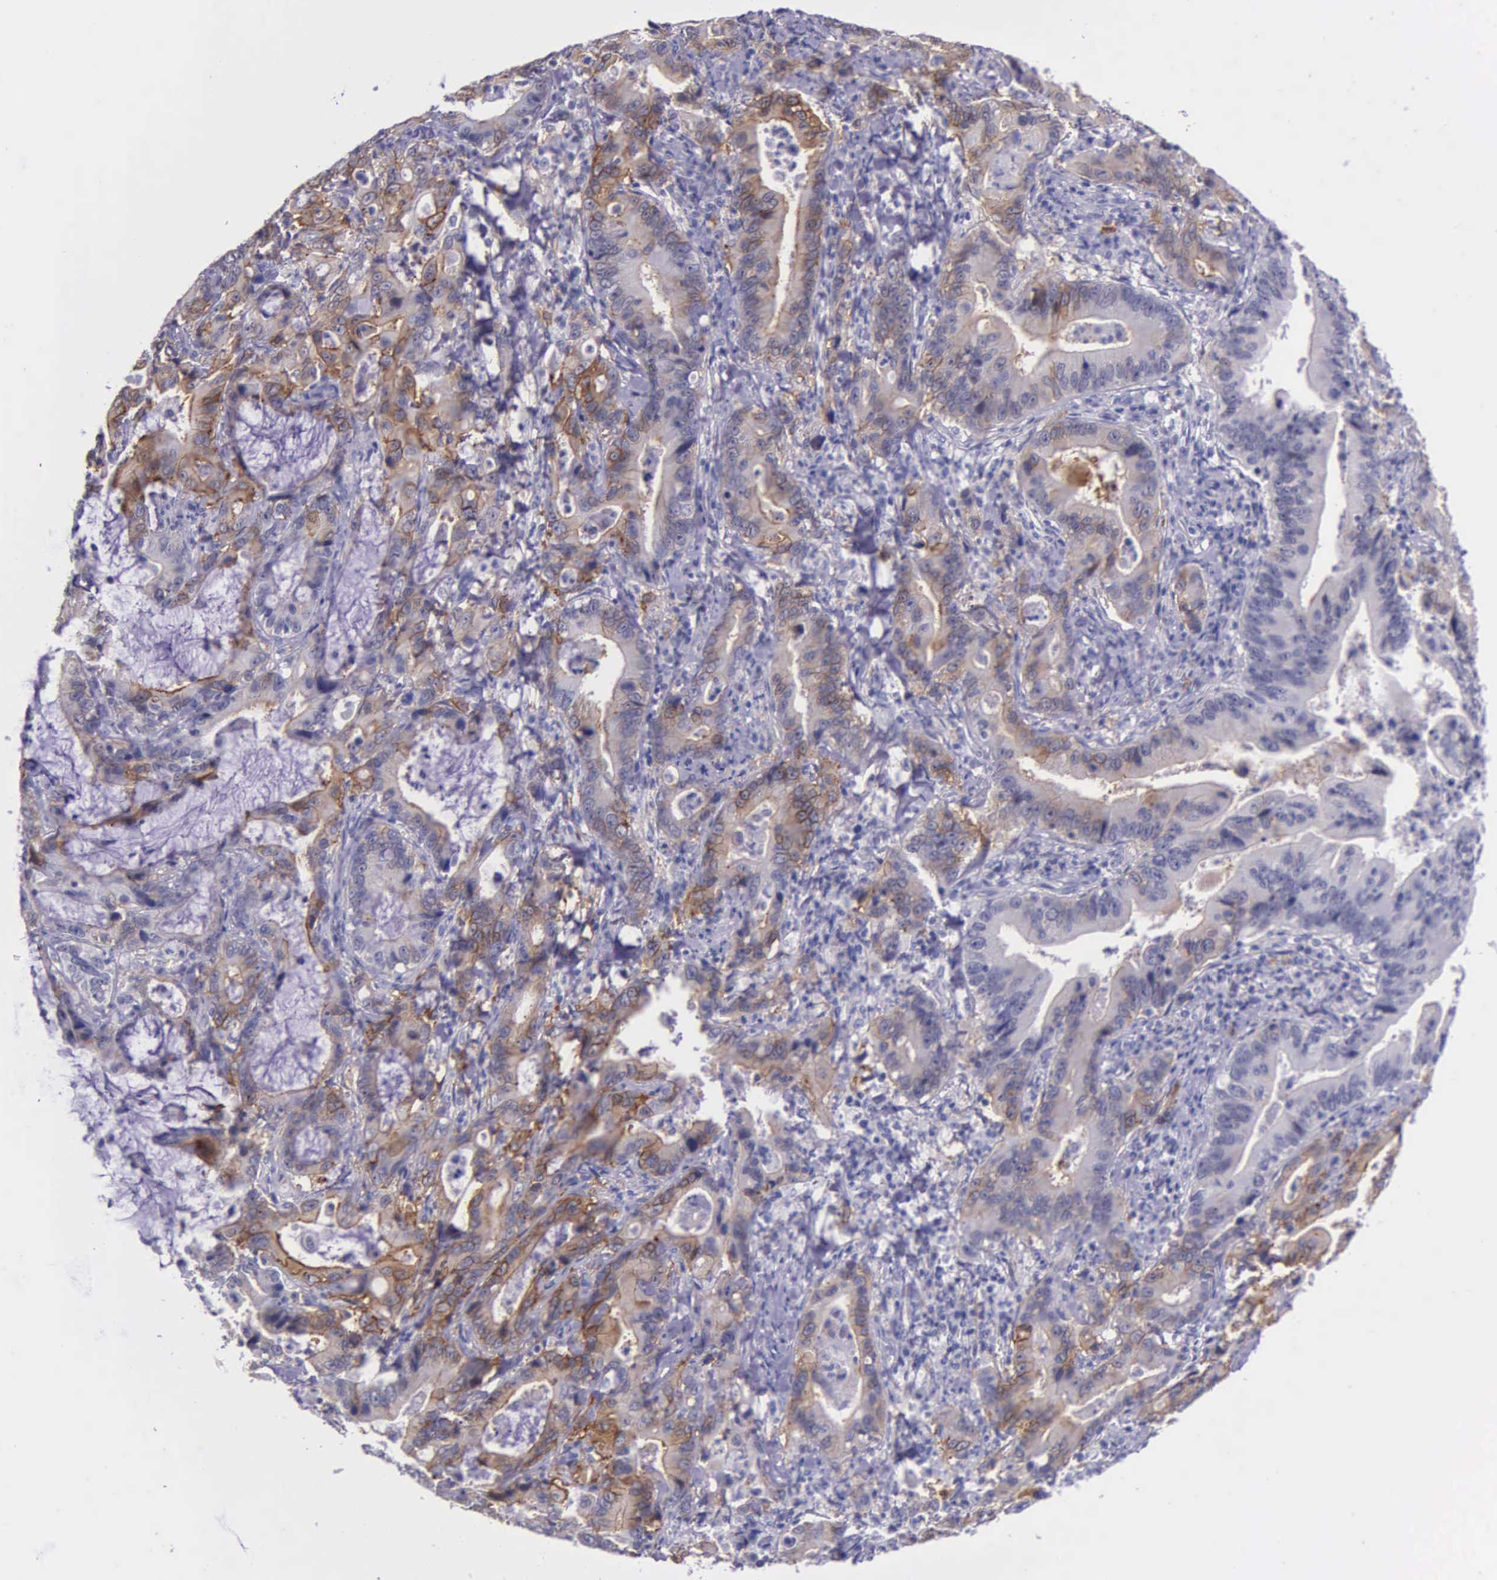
{"staining": {"intensity": "weak", "quantity": "25%-75%", "location": "cytoplasmic/membranous"}, "tissue": "stomach cancer", "cell_type": "Tumor cells", "image_type": "cancer", "snomed": [{"axis": "morphology", "description": "Adenocarcinoma, NOS"}, {"axis": "topography", "description": "Stomach, upper"}], "caption": "Immunohistochemistry photomicrograph of human stomach cancer stained for a protein (brown), which displays low levels of weak cytoplasmic/membranous staining in about 25%-75% of tumor cells.", "gene": "AHNAK2", "patient": {"sex": "male", "age": 63}}